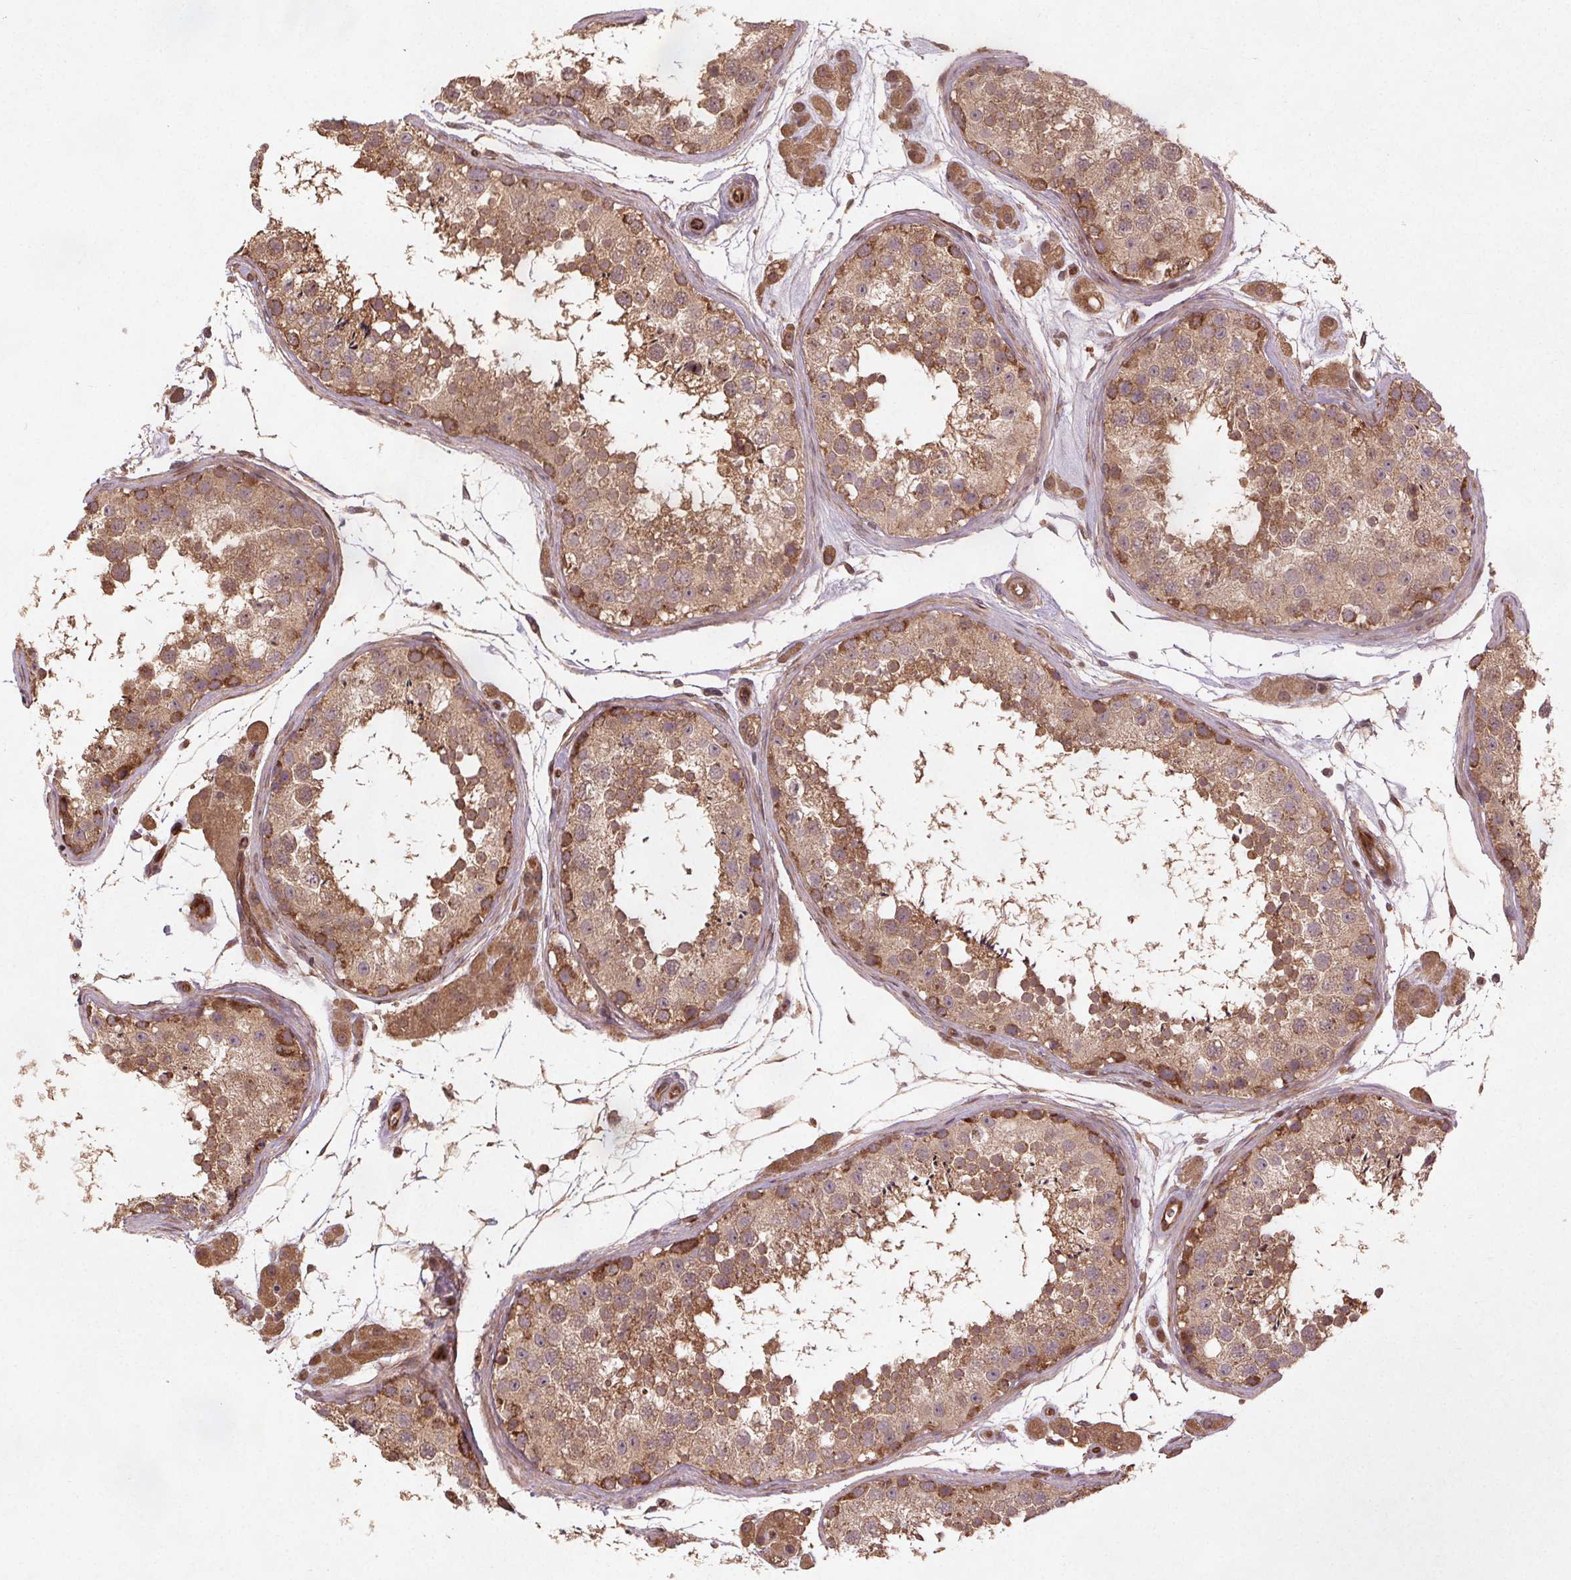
{"staining": {"intensity": "moderate", "quantity": ">75%", "location": "cytoplasmic/membranous"}, "tissue": "testis", "cell_type": "Cells in seminiferous ducts", "image_type": "normal", "snomed": [{"axis": "morphology", "description": "Normal tissue, NOS"}, {"axis": "topography", "description": "Testis"}], "caption": "Protein staining by immunohistochemistry (IHC) exhibits moderate cytoplasmic/membranous staining in approximately >75% of cells in seminiferous ducts in benign testis.", "gene": "SEC14L2", "patient": {"sex": "male", "age": 41}}